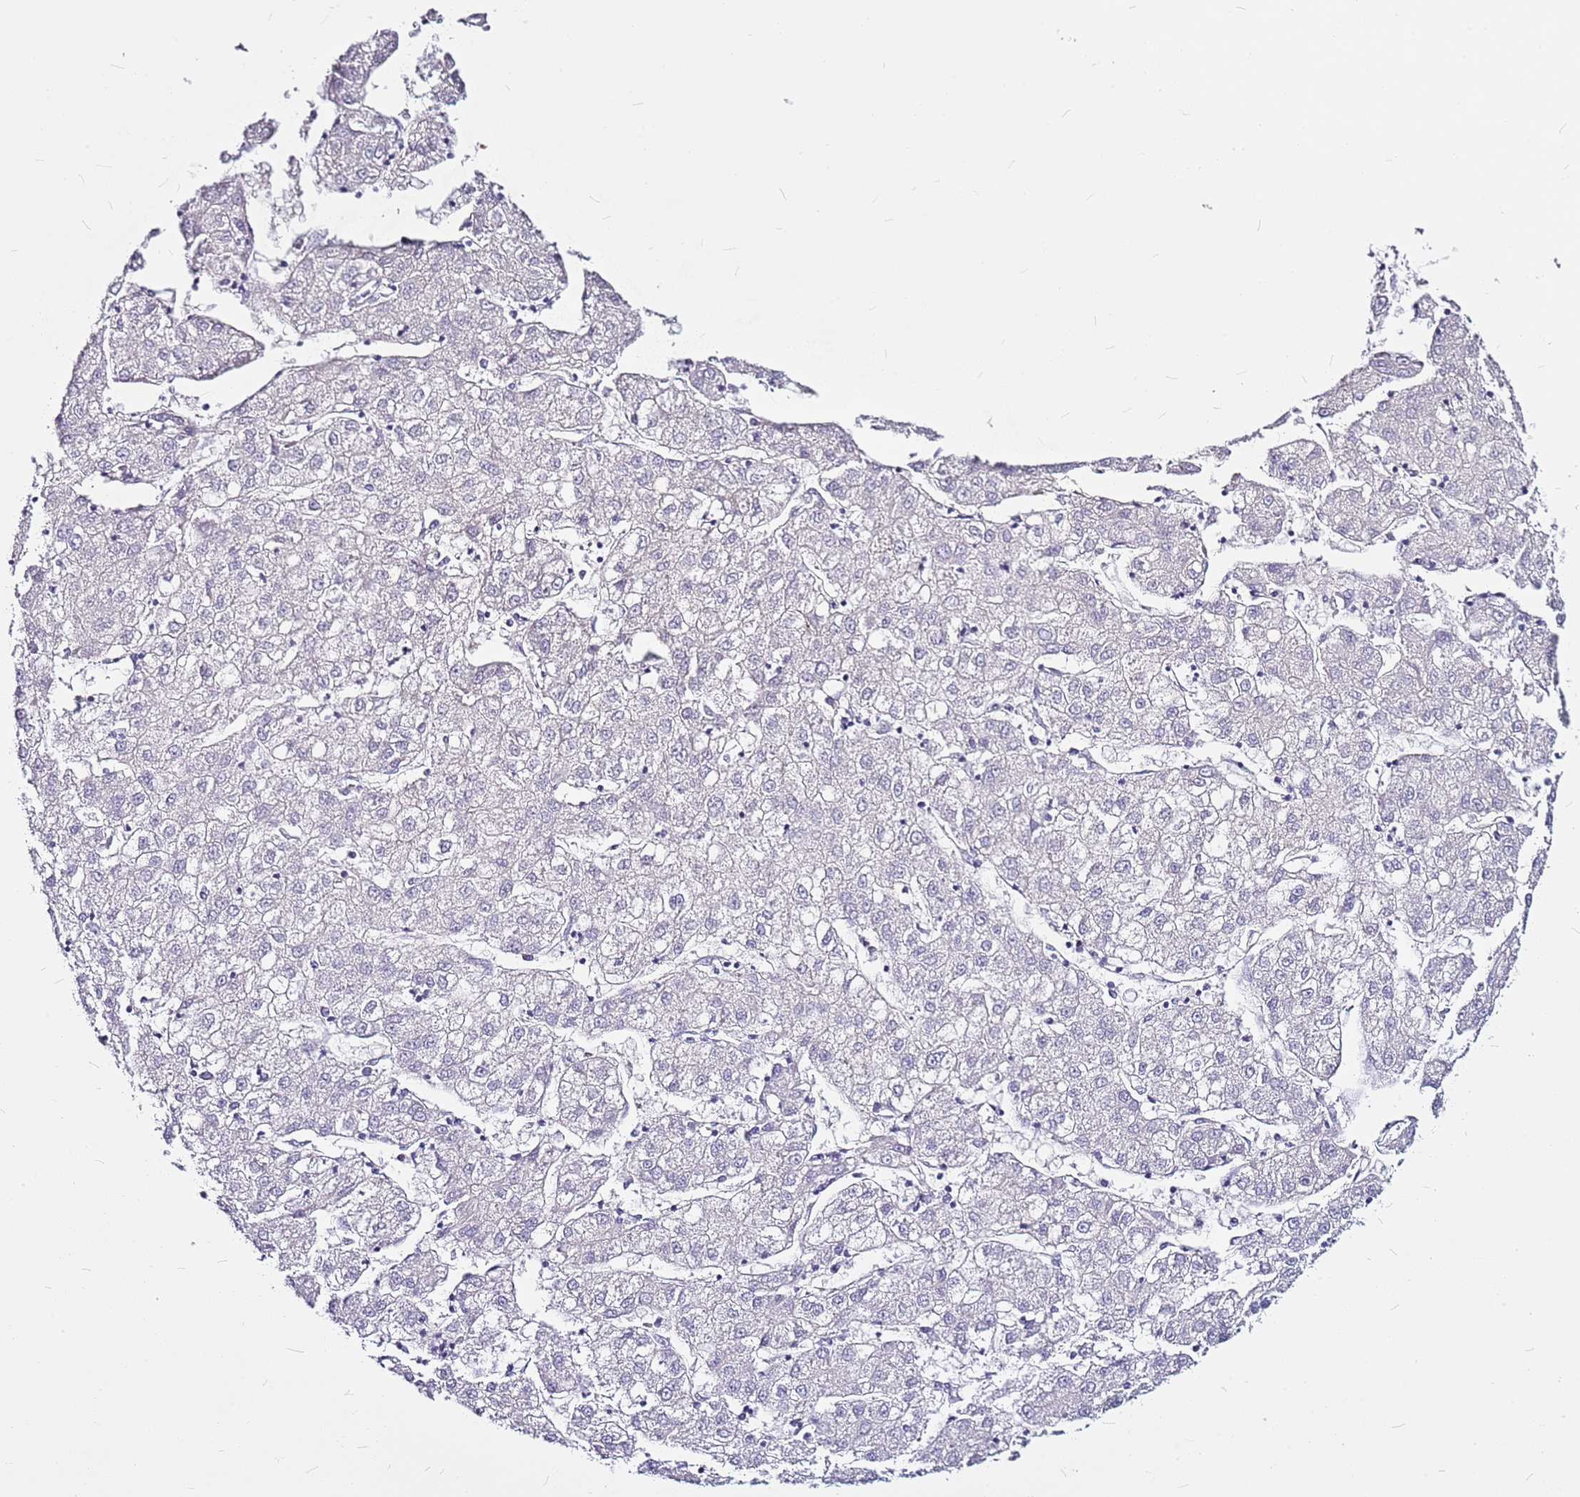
{"staining": {"intensity": "negative", "quantity": "none", "location": "none"}, "tissue": "liver cancer", "cell_type": "Tumor cells", "image_type": "cancer", "snomed": [{"axis": "morphology", "description": "Carcinoma, Hepatocellular, NOS"}, {"axis": "topography", "description": "Liver"}], "caption": "Immunohistochemistry (IHC) of human liver cancer (hepatocellular carcinoma) reveals no expression in tumor cells. (Stains: DAB immunohistochemistry (IHC) with hematoxylin counter stain, Microscopy: brightfield microscopy at high magnification).", "gene": "CASD1", "patient": {"sex": "male", "age": 72}}